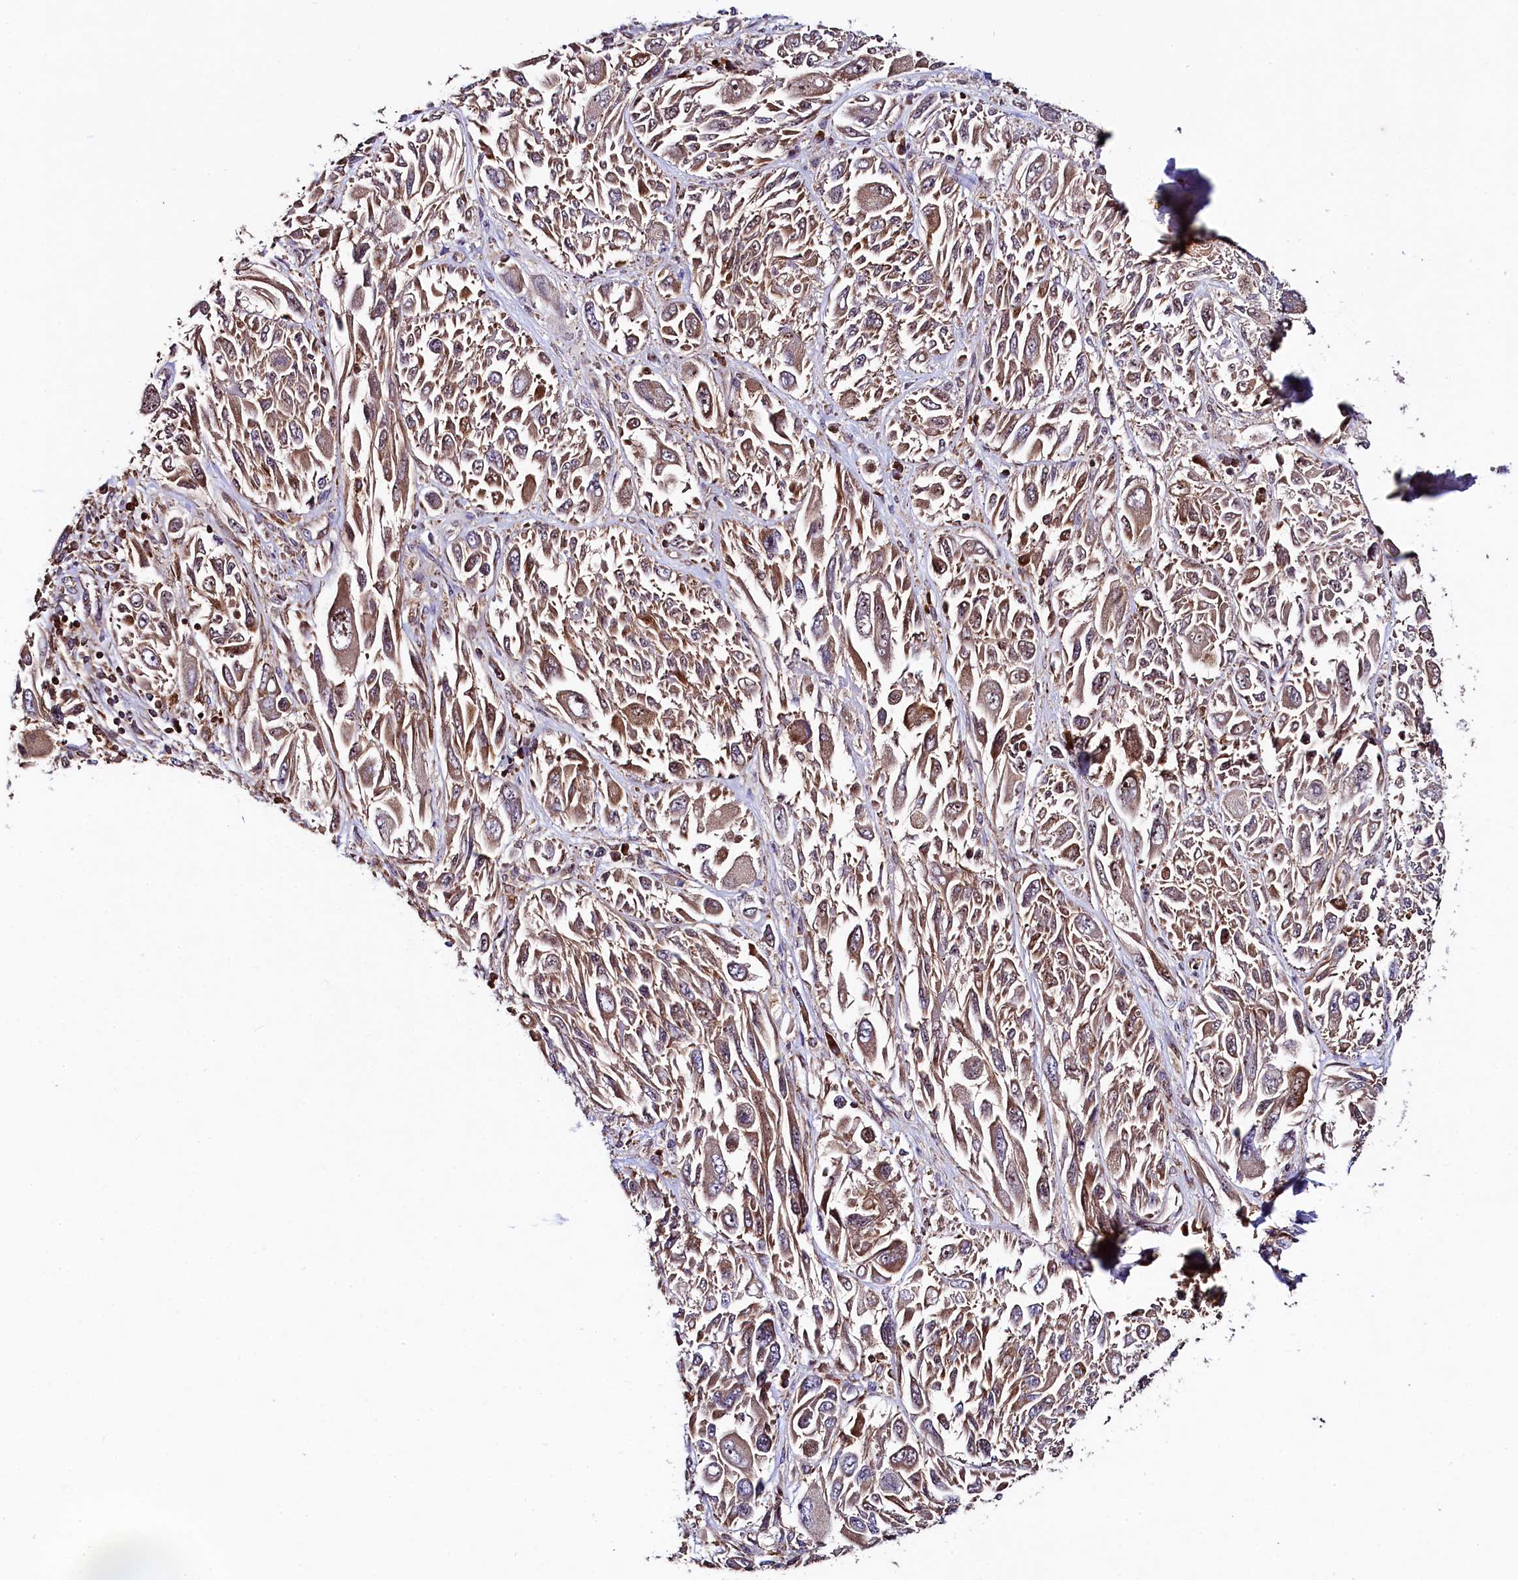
{"staining": {"intensity": "weak", "quantity": "25%-75%", "location": "cytoplasmic/membranous"}, "tissue": "melanoma", "cell_type": "Tumor cells", "image_type": "cancer", "snomed": [{"axis": "morphology", "description": "Malignant melanoma, NOS"}, {"axis": "topography", "description": "Skin"}], "caption": "The image reveals immunohistochemical staining of melanoma. There is weak cytoplasmic/membranous staining is seen in about 25%-75% of tumor cells. The staining was performed using DAB to visualize the protein expression in brown, while the nuclei were stained in blue with hematoxylin (Magnification: 20x).", "gene": "CLYBL", "patient": {"sex": "female", "age": 91}}